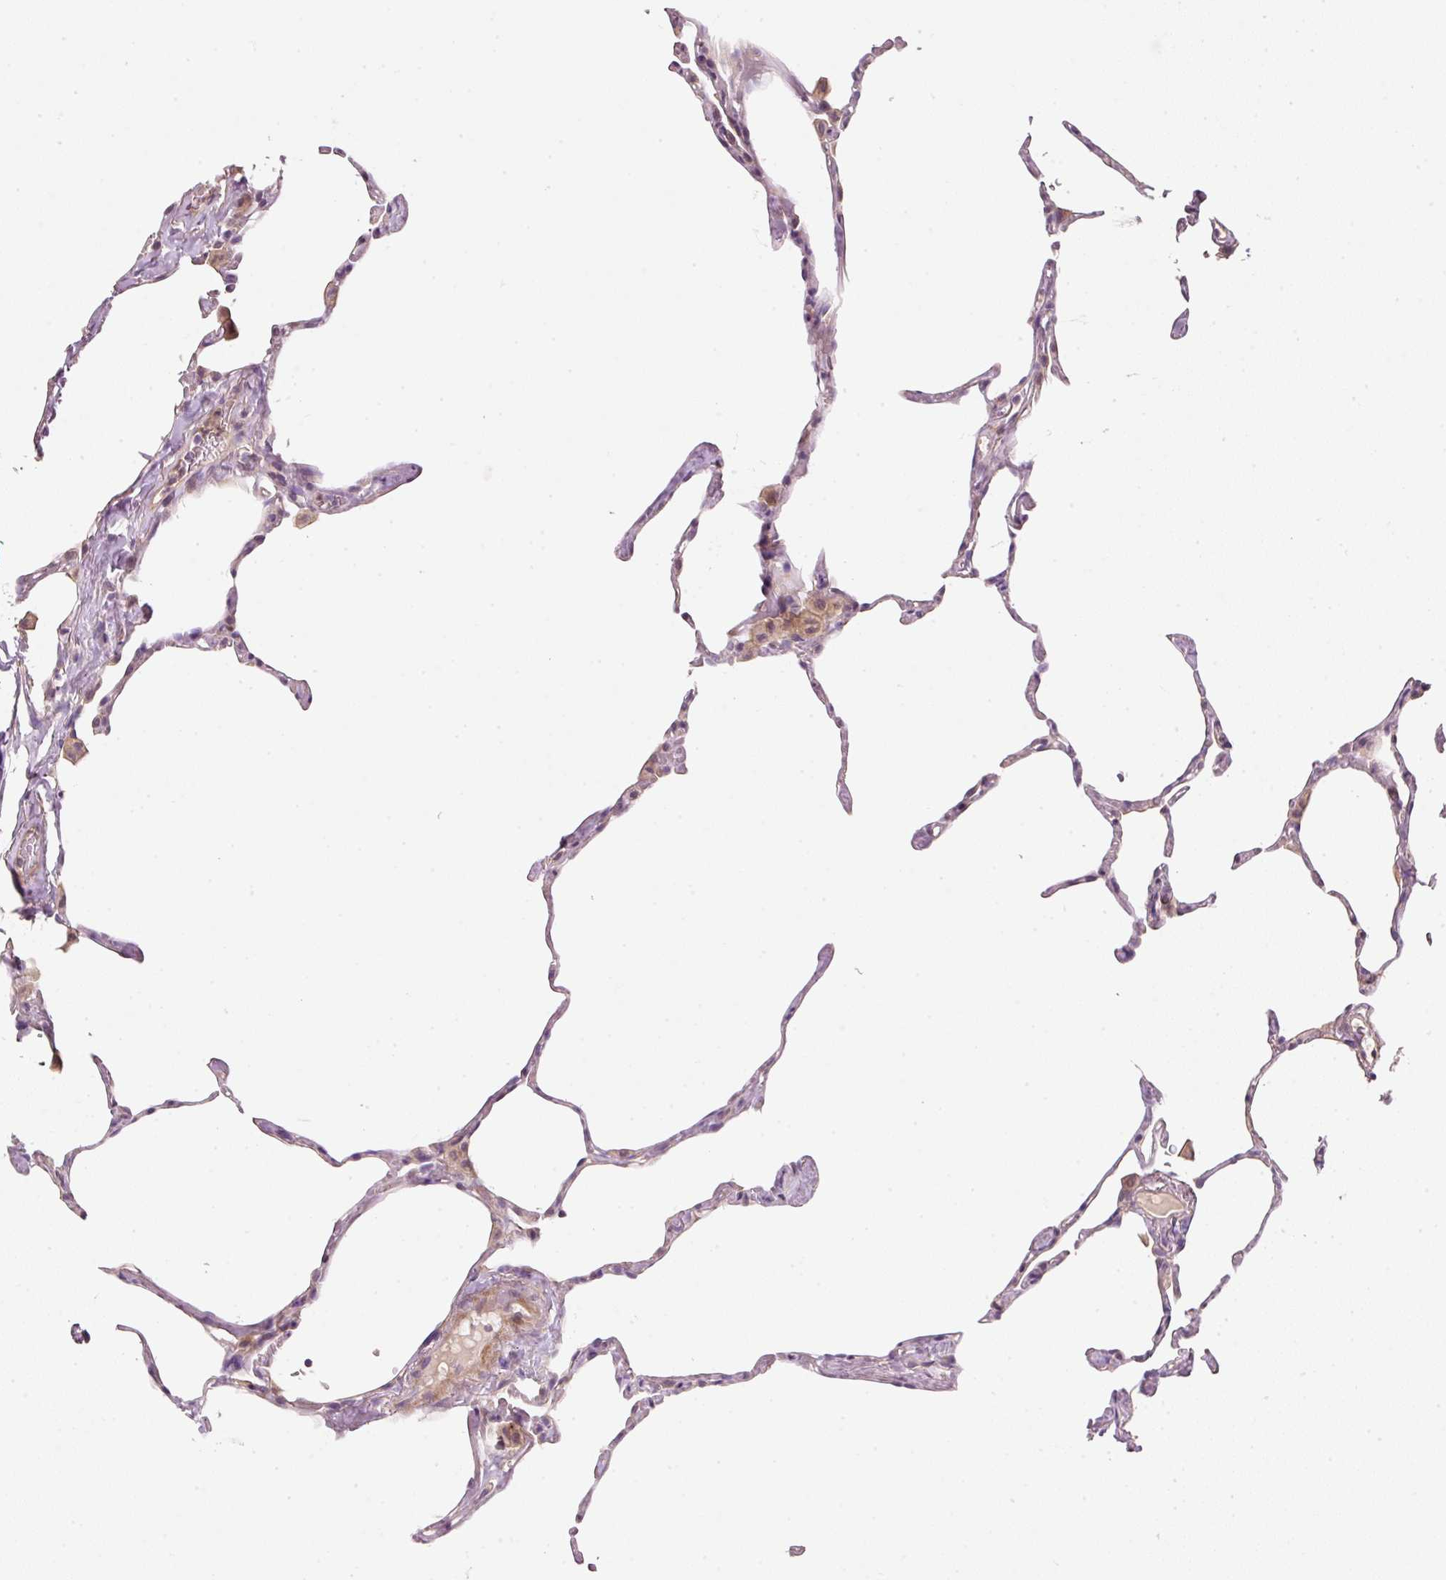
{"staining": {"intensity": "negative", "quantity": "none", "location": "none"}, "tissue": "lung", "cell_type": "Alveolar cells", "image_type": "normal", "snomed": [{"axis": "morphology", "description": "Normal tissue, NOS"}, {"axis": "topography", "description": "Lung"}], "caption": "Immunohistochemistry micrograph of benign lung: lung stained with DAB (3,3'-diaminobenzidine) exhibits no significant protein staining in alveolar cells.", "gene": "TIRAP", "patient": {"sex": "male", "age": 65}}